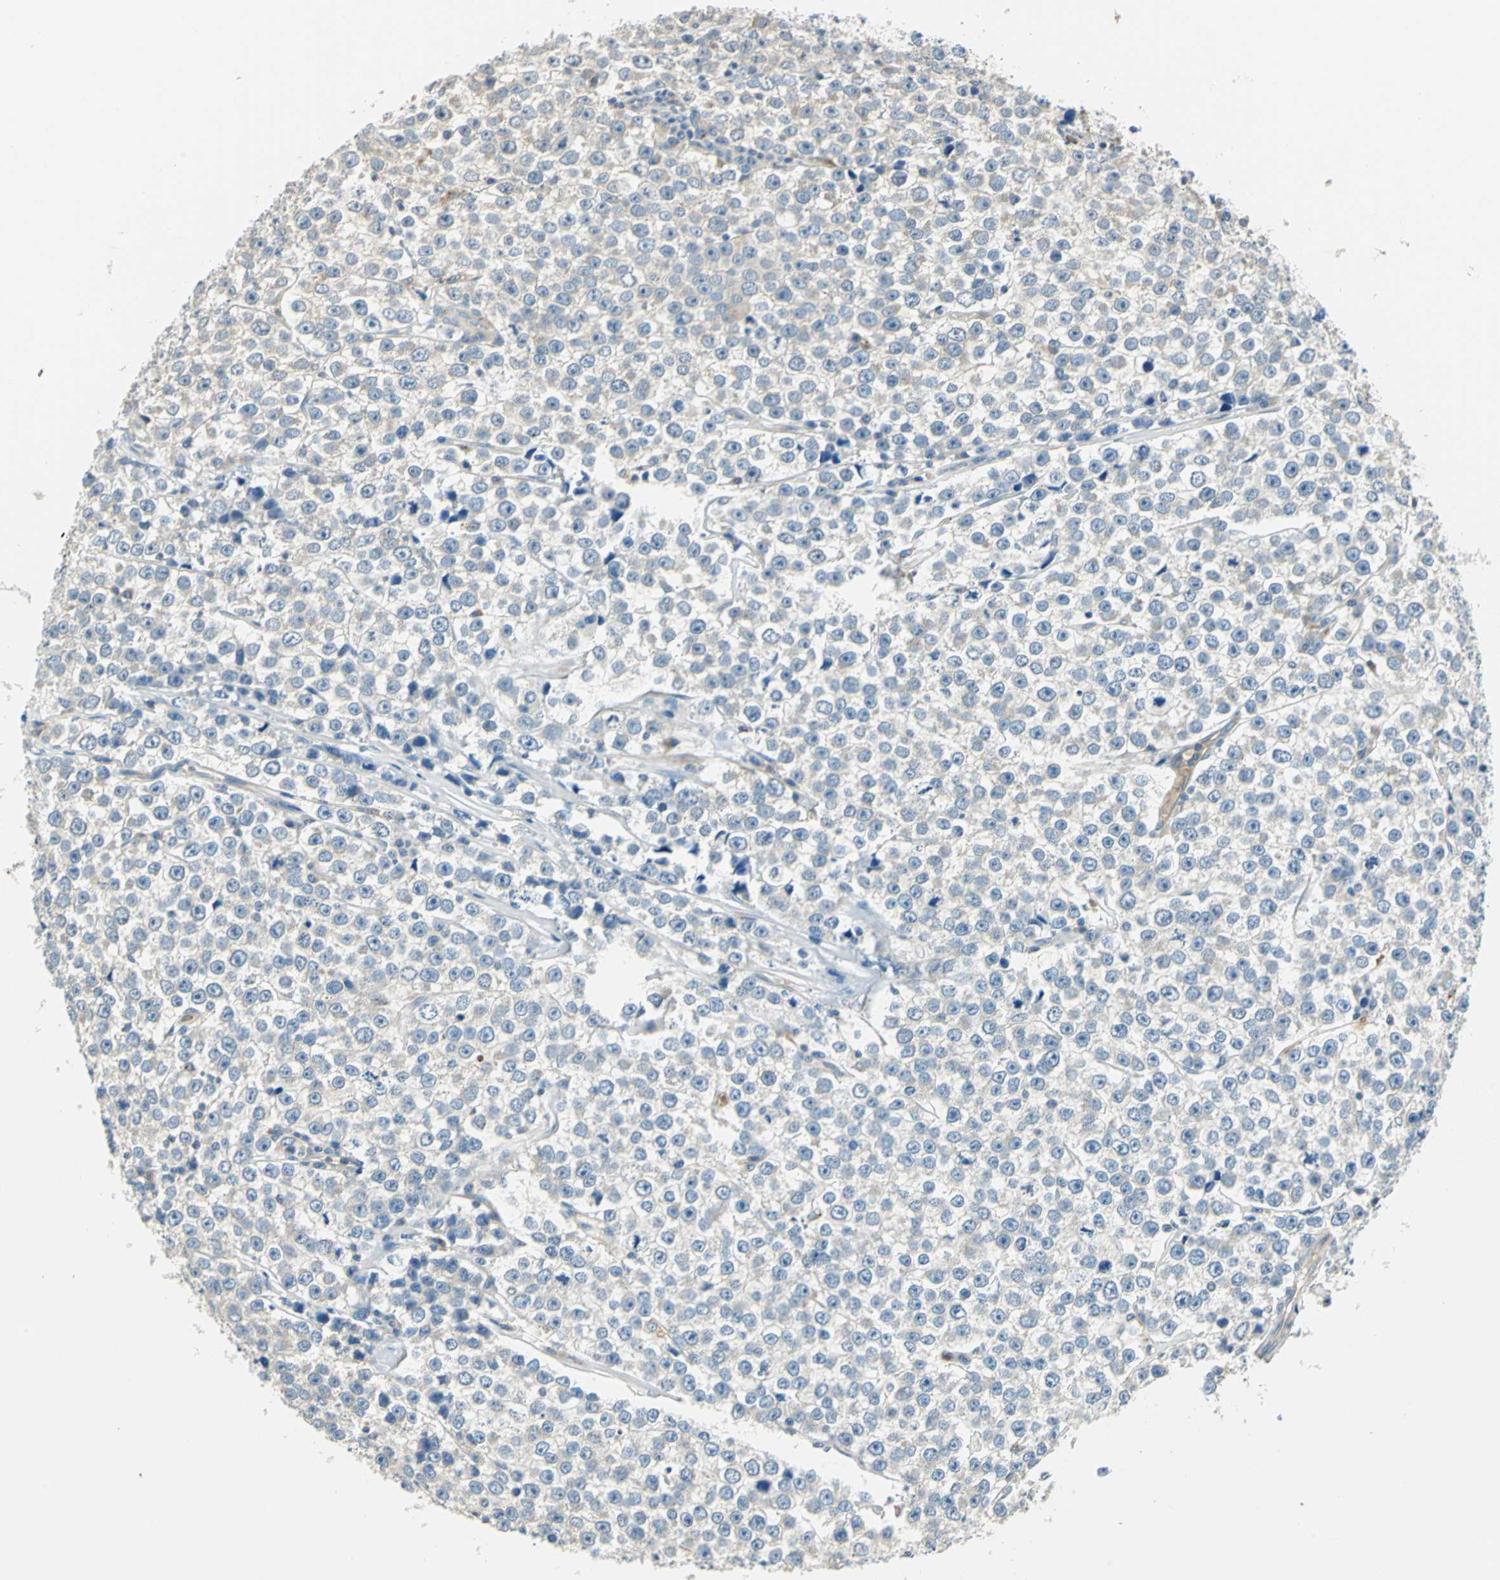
{"staining": {"intensity": "negative", "quantity": "none", "location": "none"}, "tissue": "testis cancer", "cell_type": "Tumor cells", "image_type": "cancer", "snomed": [{"axis": "morphology", "description": "Seminoma, NOS"}, {"axis": "morphology", "description": "Carcinoma, Embryonal, NOS"}, {"axis": "topography", "description": "Testis"}], "caption": "The histopathology image exhibits no significant staining in tumor cells of testis cancer.", "gene": "NIT1", "patient": {"sex": "male", "age": 52}}